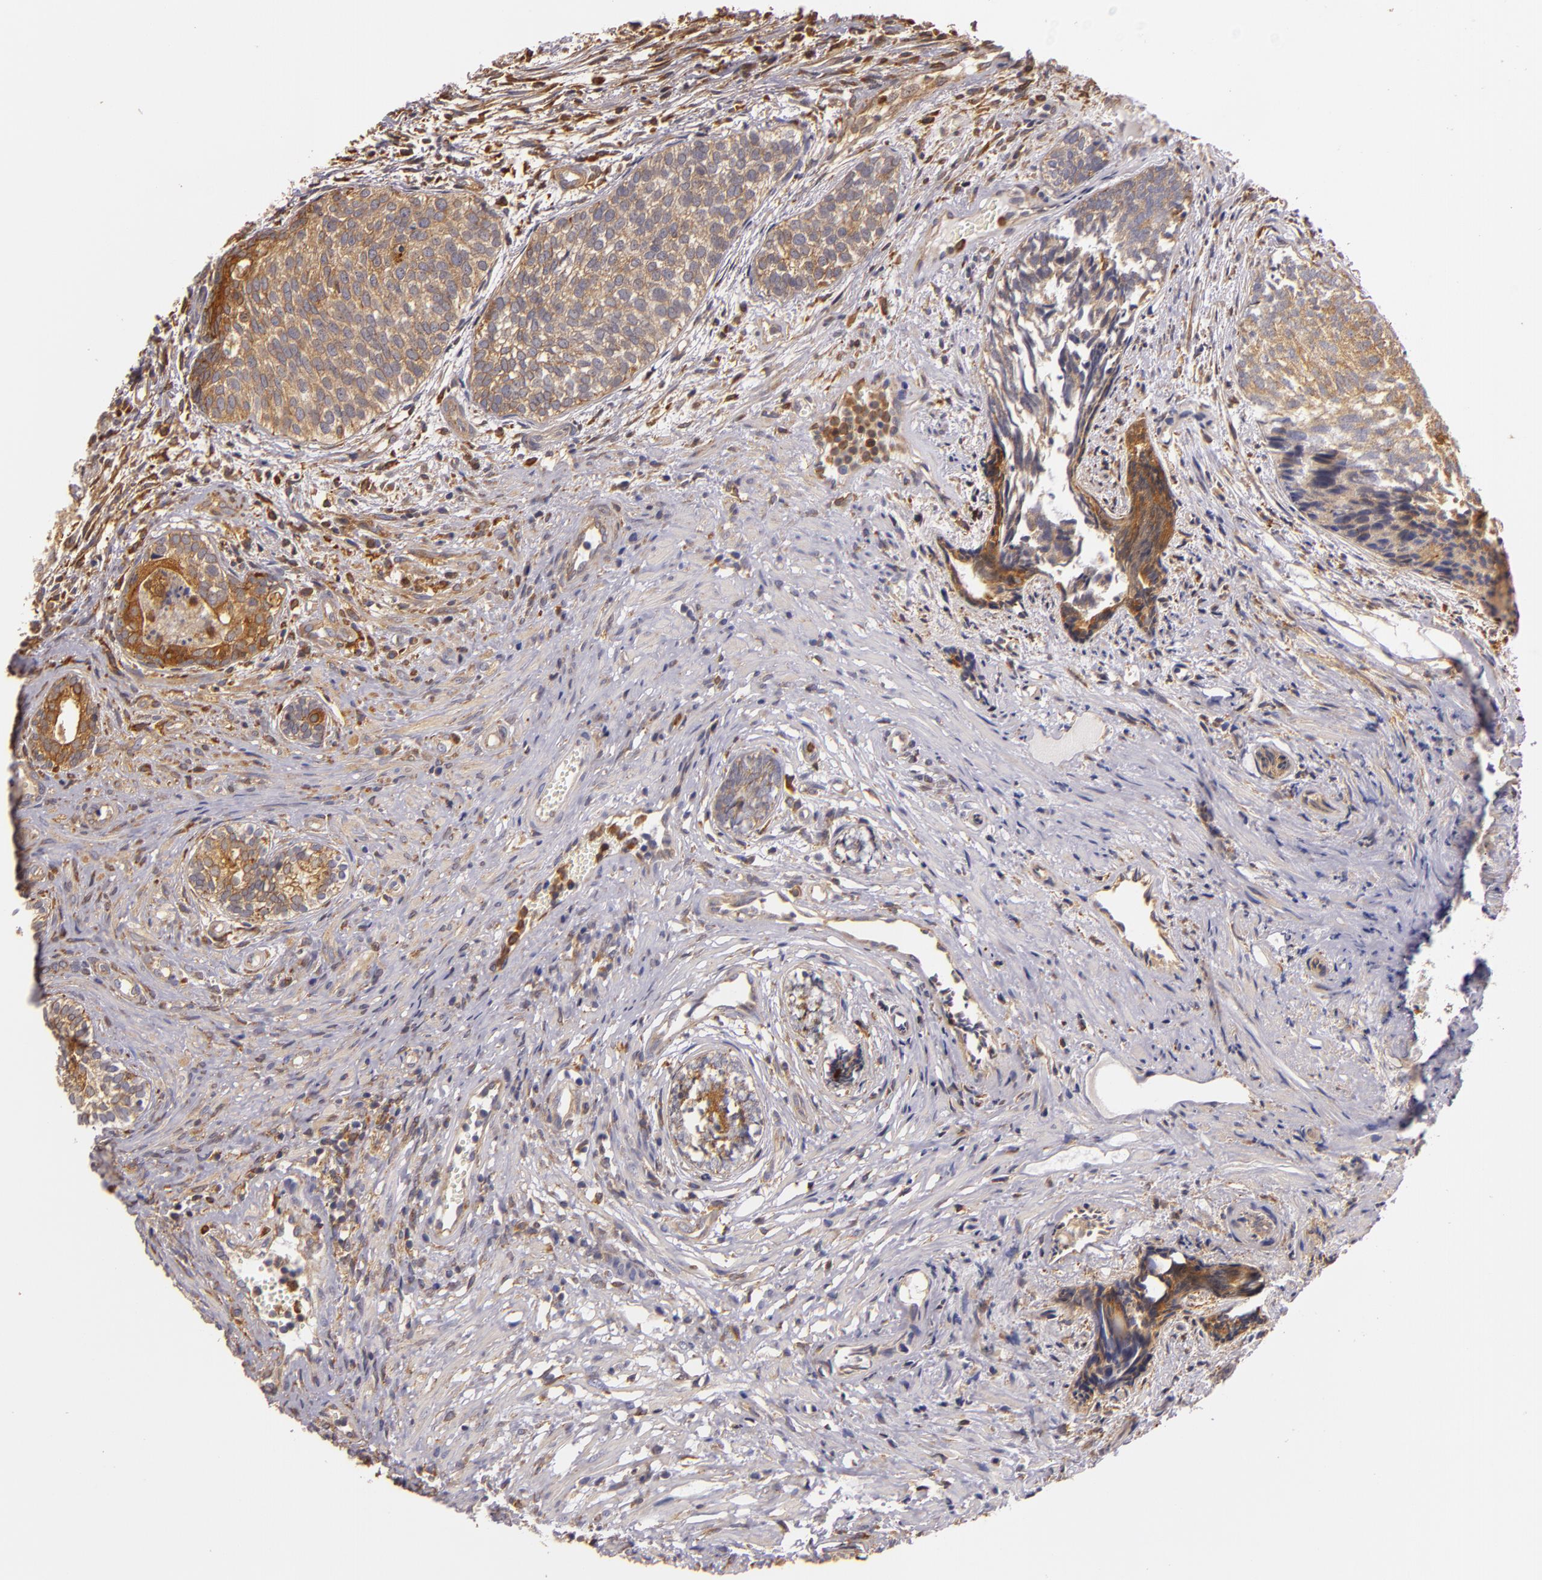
{"staining": {"intensity": "moderate", "quantity": ">75%", "location": "cytoplasmic/membranous"}, "tissue": "urothelial cancer", "cell_type": "Tumor cells", "image_type": "cancer", "snomed": [{"axis": "morphology", "description": "Urothelial carcinoma, Low grade"}, {"axis": "topography", "description": "Urinary bladder"}], "caption": "IHC photomicrograph of neoplastic tissue: human urothelial cancer stained using immunohistochemistry displays medium levels of moderate protein expression localized specifically in the cytoplasmic/membranous of tumor cells, appearing as a cytoplasmic/membranous brown color.", "gene": "TOM1", "patient": {"sex": "male", "age": 84}}